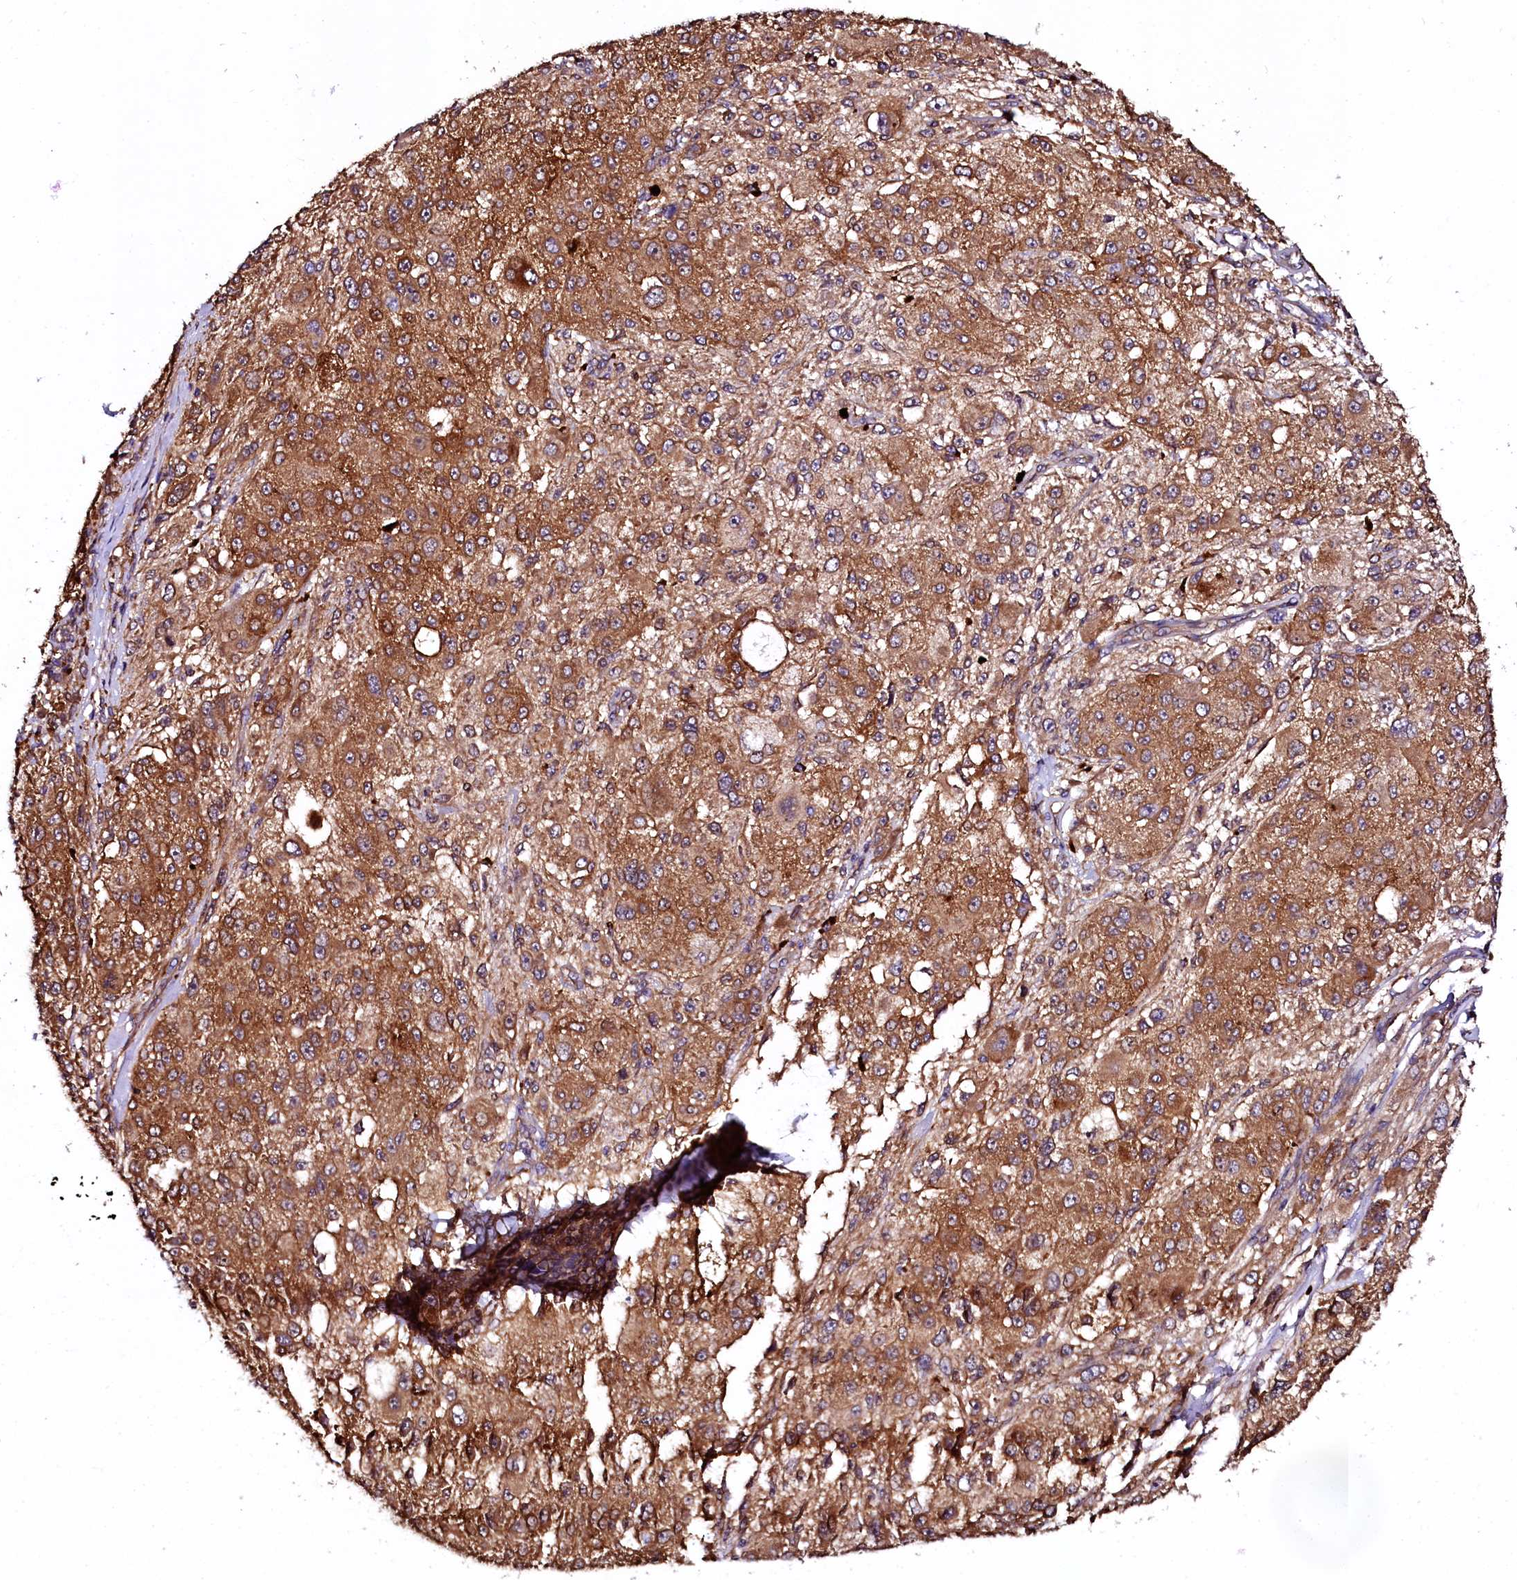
{"staining": {"intensity": "moderate", "quantity": ">75%", "location": "cytoplasmic/membranous"}, "tissue": "melanoma", "cell_type": "Tumor cells", "image_type": "cancer", "snomed": [{"axis": "morphology", "description": "Necrosis, NOS"}, {"axis": "morphology", "description": "Malignant melanoma, NOS"}, {"axis": "topography", "description": "Skin"}], "caption": "Melanoma stained with immunohistochemistry (IHC) demonstrates moderate cytoplasmic/membranous staining in approximately >75% of tumor cells. Nuclei are stained in blue.", "gene": "APPL2", "patient": {"sex": "female", "age": 87}}